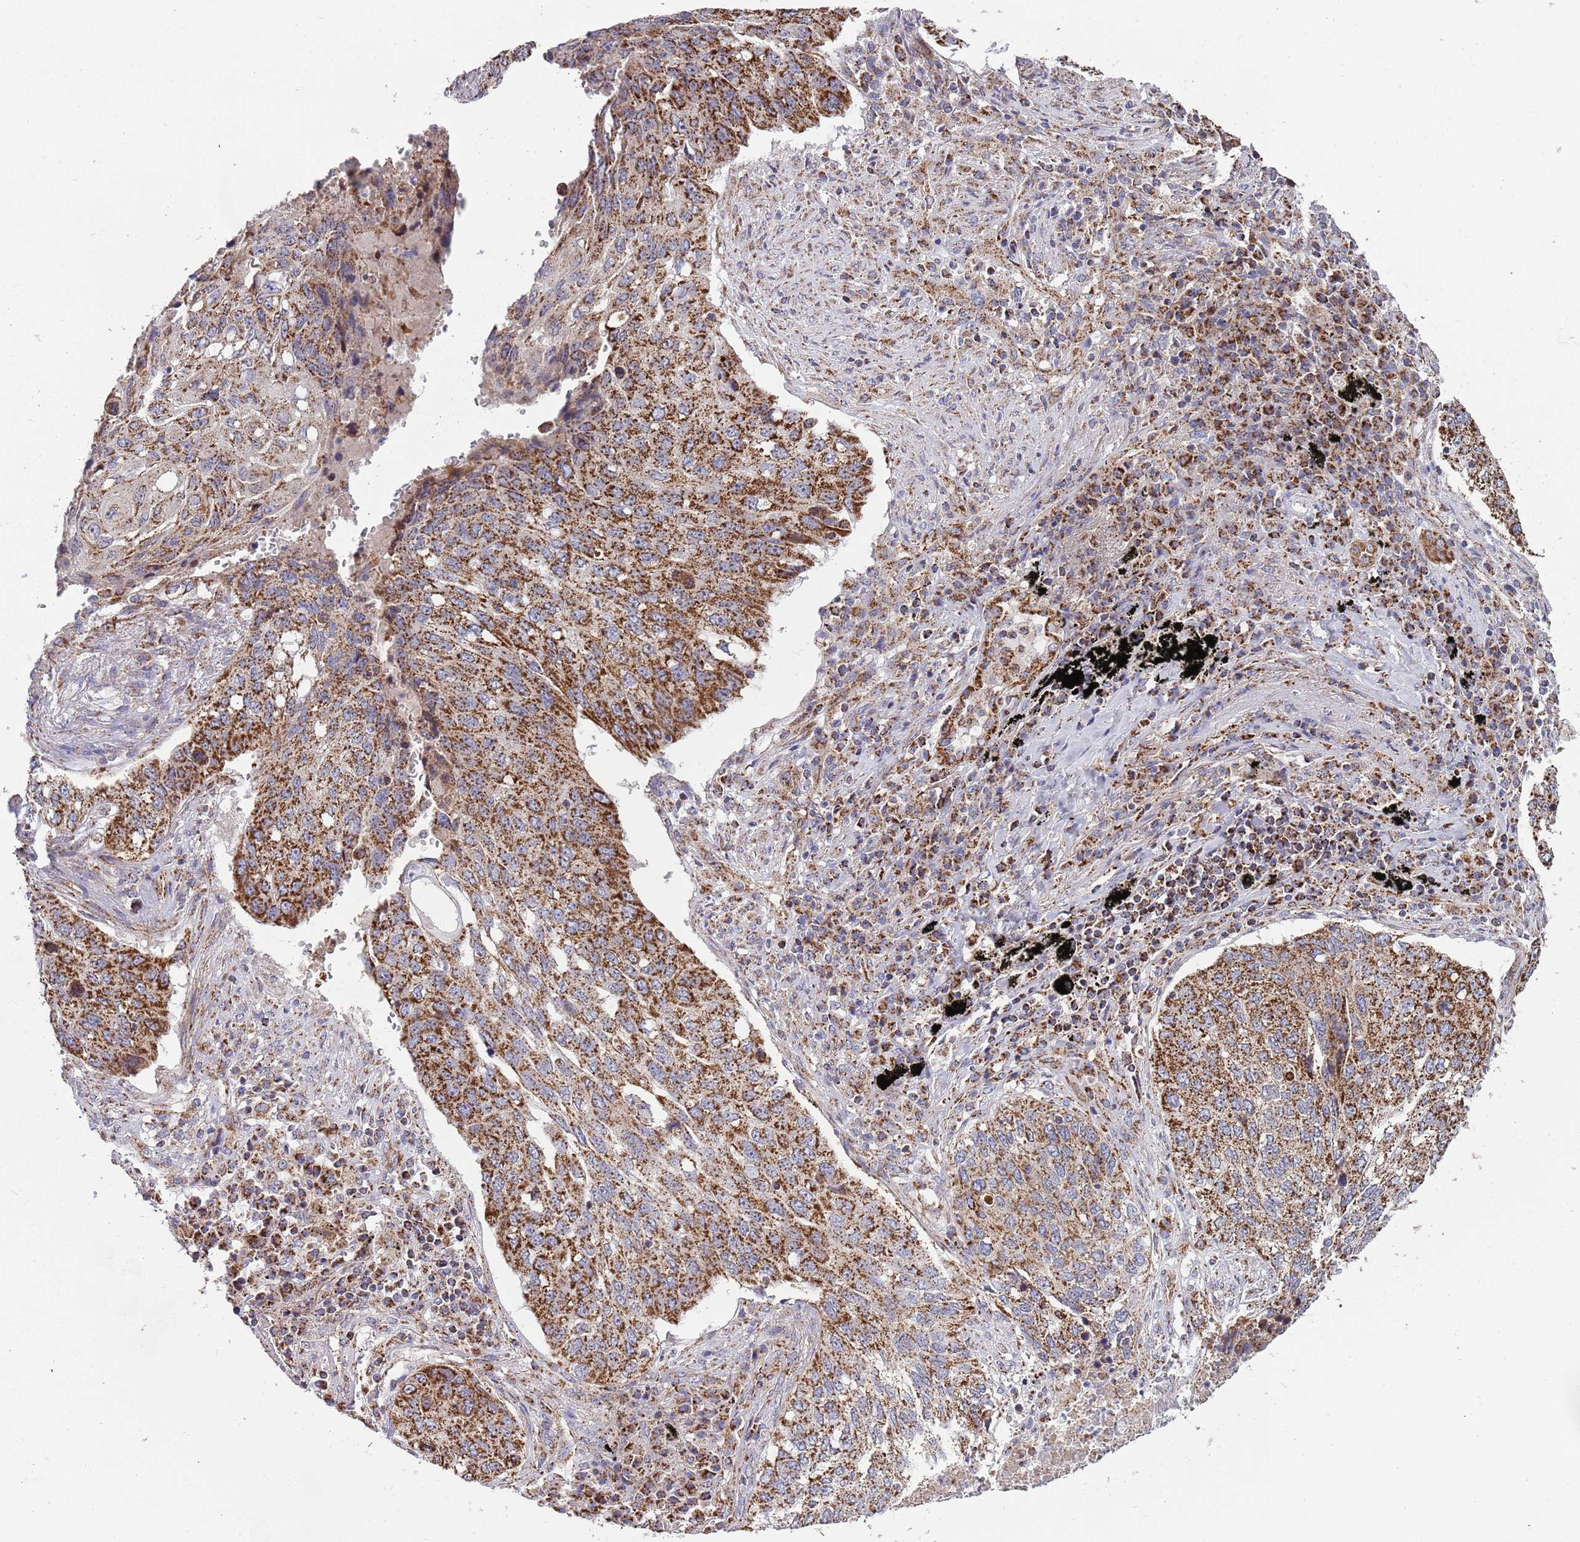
{"staining": {"intensity": "strong", "quantity": ">75%", "location": "cytoplasmic/membranous"}, "tissue": "lung cancer", "cell_type": "Tumor cells", "image_type": "cancer", "snomed": [{"axis": "morphology", "description": "Squamous cell carcinoma, NOS"}, {"axis": "topography", "description": "Lung"}], "caption": "Protein analysis of lung cancer (squamous cell carcinoma) tissue shows strong cytoplasmic/membranous positivity in about >75% of tumor cells.", "gene": "VPS16", "patient": {"sex": "female", "age": 63}}